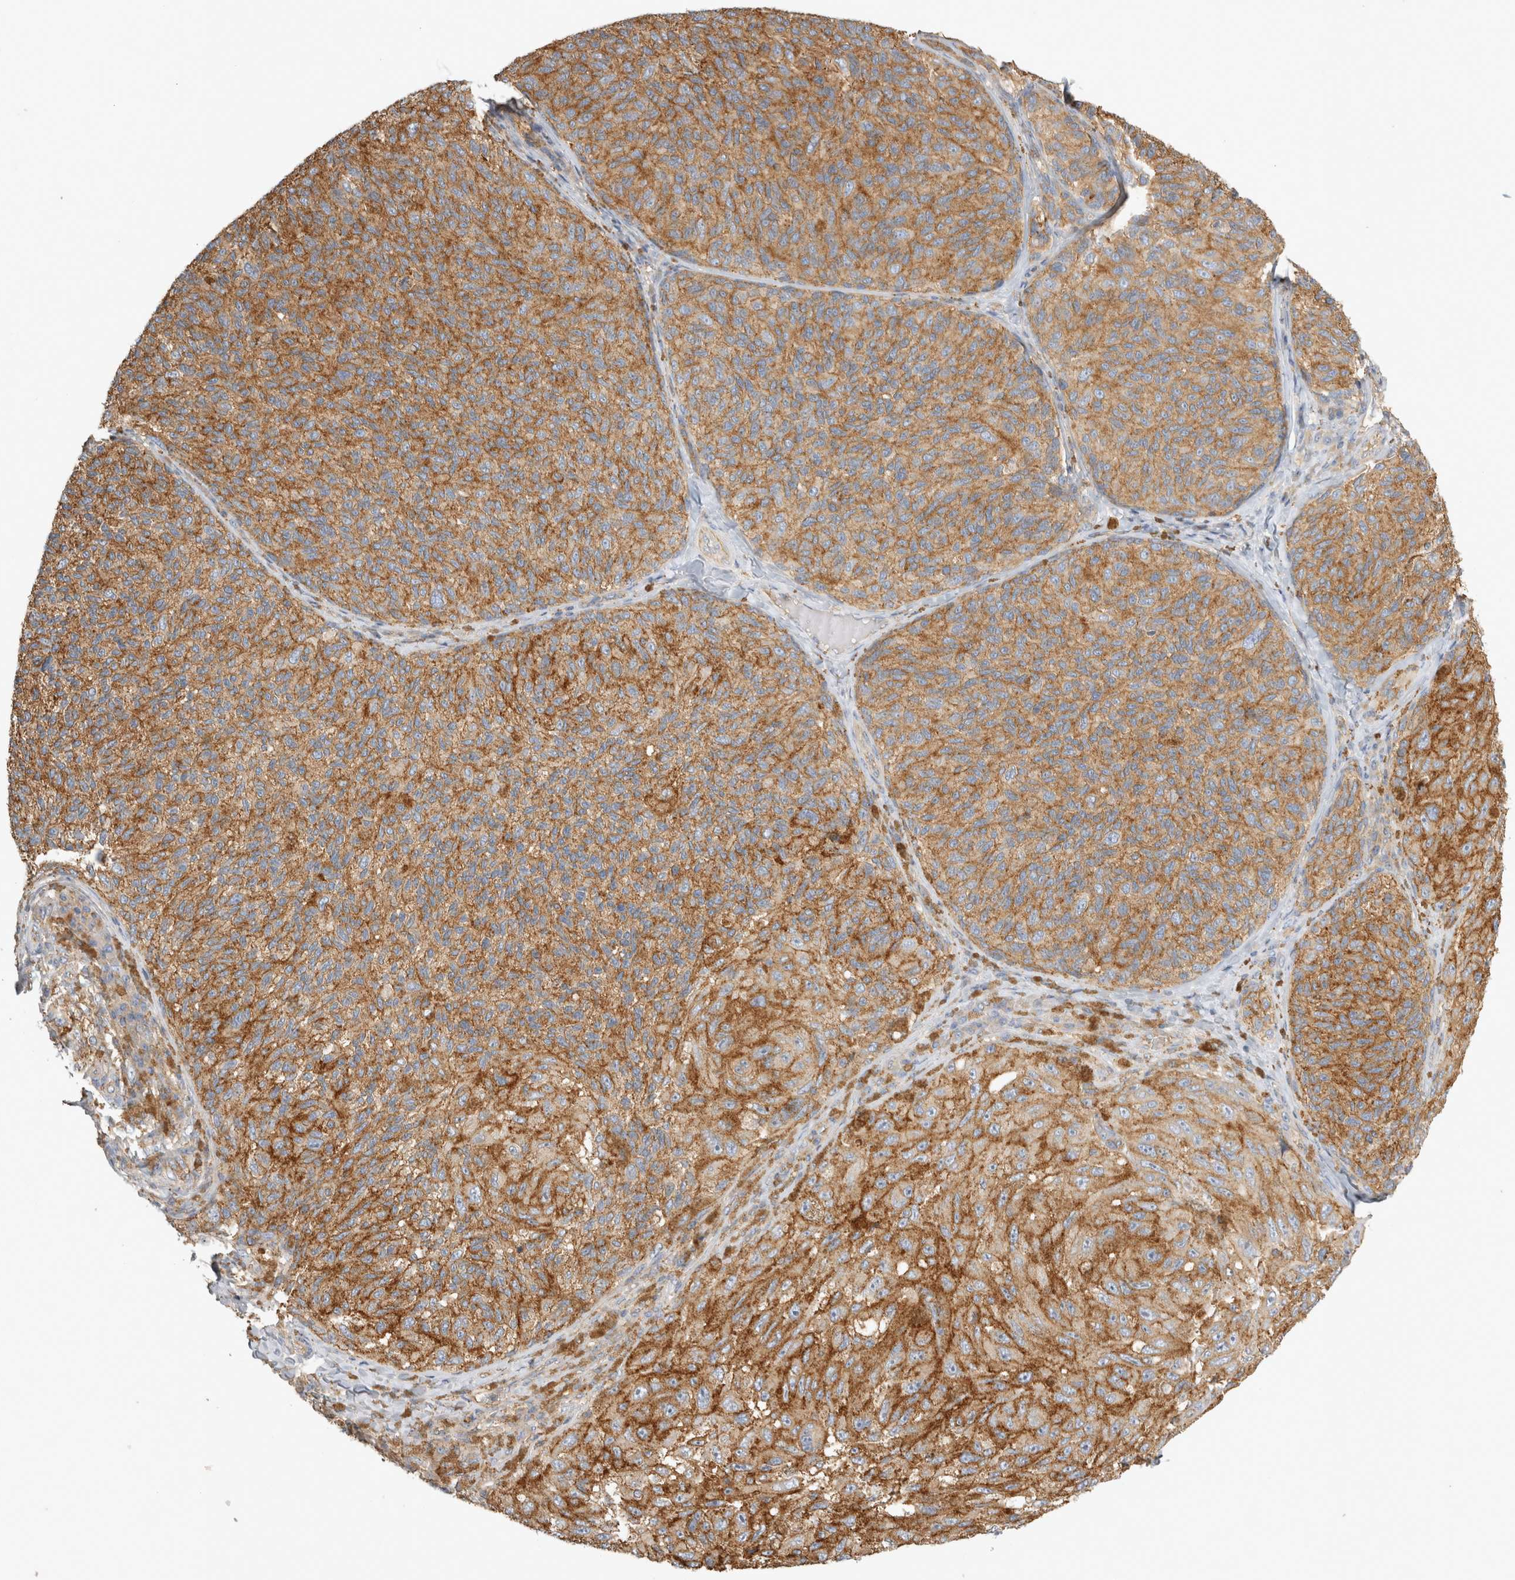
{"staining": {"intensity": "moderate", "quantity": ">75%", "location": "cytoplasmic/membranous"}, "tissue": "melanoma", "cell_type": "Tumor cells", "image_type": "cancer", "snomed": [{"axis": "morphology", "description": "Malignant melanoma, NOS"}, {"axis": "topography", "description": "Skin"}], "caption": "Immunohistochemical staining of human malignant melanoma exhibits medium levels of moderate cytoplasmic/membranous positivity in approximately >75% of tumor cells. Using DAB (brown) and hematoxylin (blue) stains, captured at high magnification using brightfield microscopy.", "gene": "CHMP6", "patient": {"sex": "female", "age": 73}}